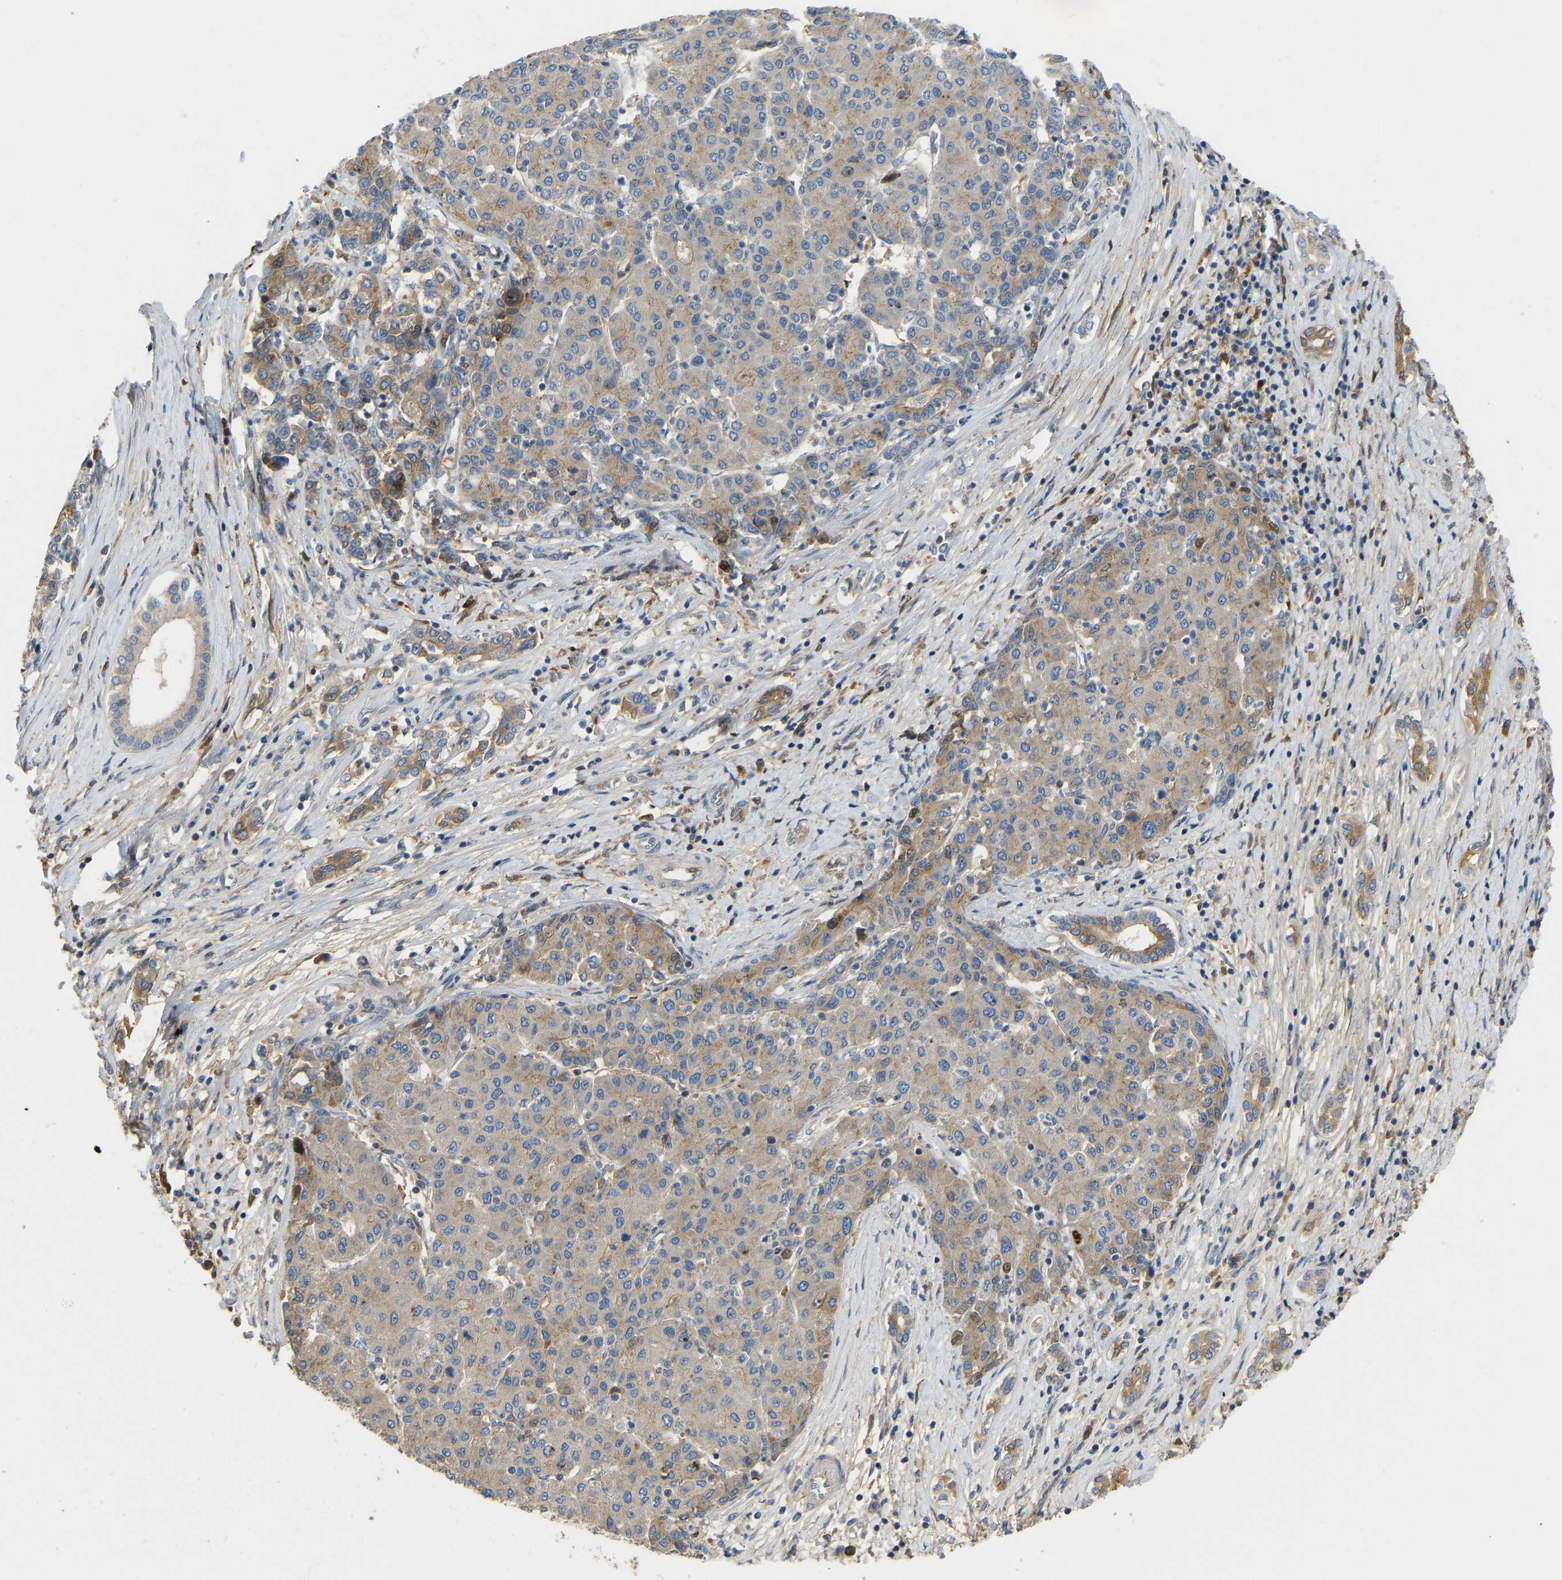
{"staining": {"intensity": "weak", "quantity": ">75%", "location": "cytoplasmic/membranous"}, "tissue": "liver cancer", "cell_type": "Tumor cells", "image_type": "cancer", "snomed": [{"axis": "morphology", "description": "Carcinoma, Hepatocellular, NOS"}, {"axis": "topography", "description": "Liver"}], "caption": "Immunohistochemical staining of human liver cancer displays low levels of weak cytoplasmic/membranous positivity in about >75% of tumor cells.", "gene": "VCPKMT", "patient": {"sex": "male", "age": 65}}